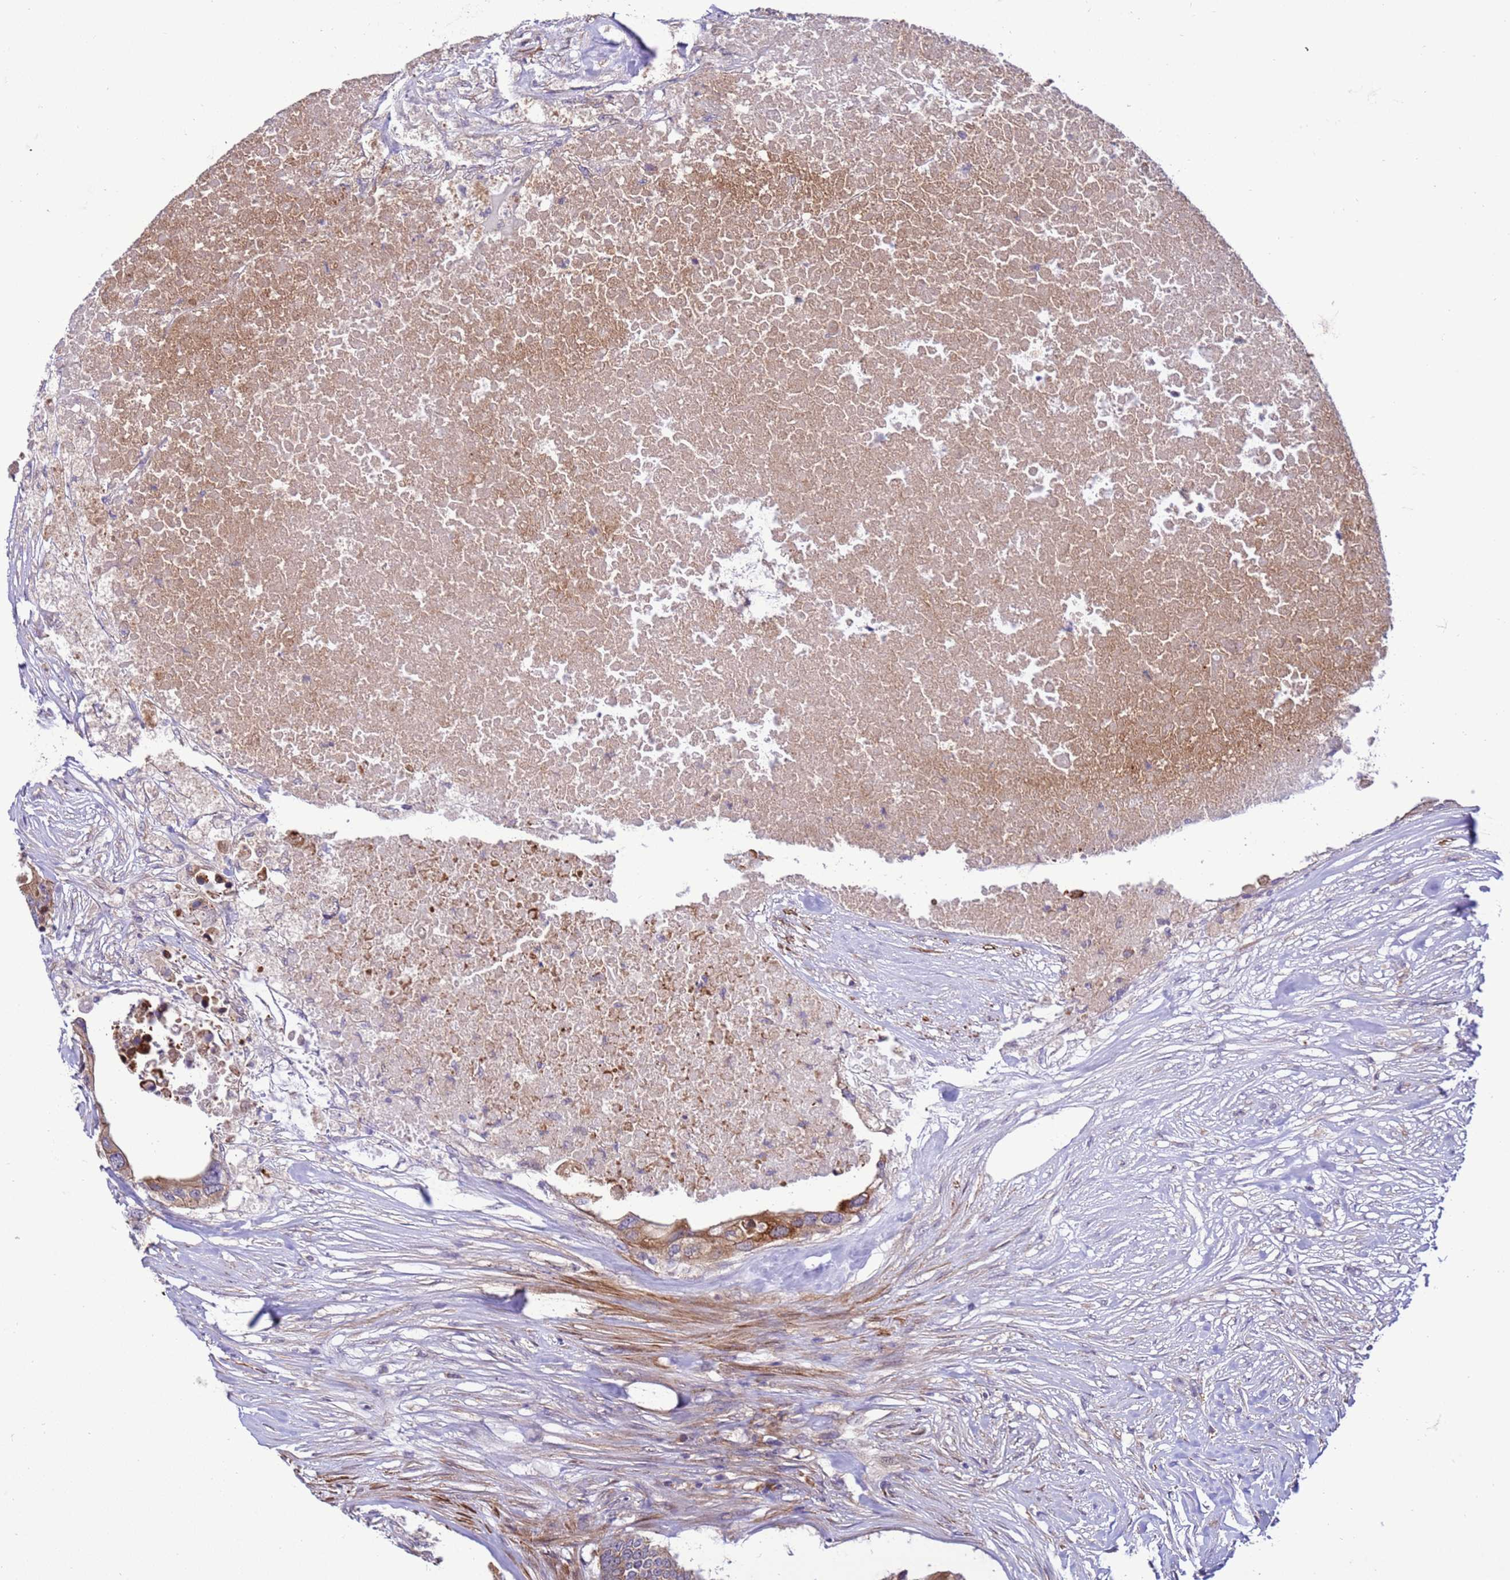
{"staining": {"intensity": "moderate", "quantity": ">75%", "location": "cytoplasmic/membranous"}, "tissue": "colorectal cancer", "cell_type": "Tumor cells", "image_type": "cancer", "snomed": [{"axis": "morphology", "description": "Adenocarcinoma, NOS"}, {"axis": "topography", "description": "Colon"}], "caption": "Immunohistochemical staining of human colorectal cancer demonstrates medium levels of moderate cytoplasmic/membranous protein staining in approximately >75% of tumor cells.", "gene": "GEN1", "patient": {"sex": "male", "age": 71}}